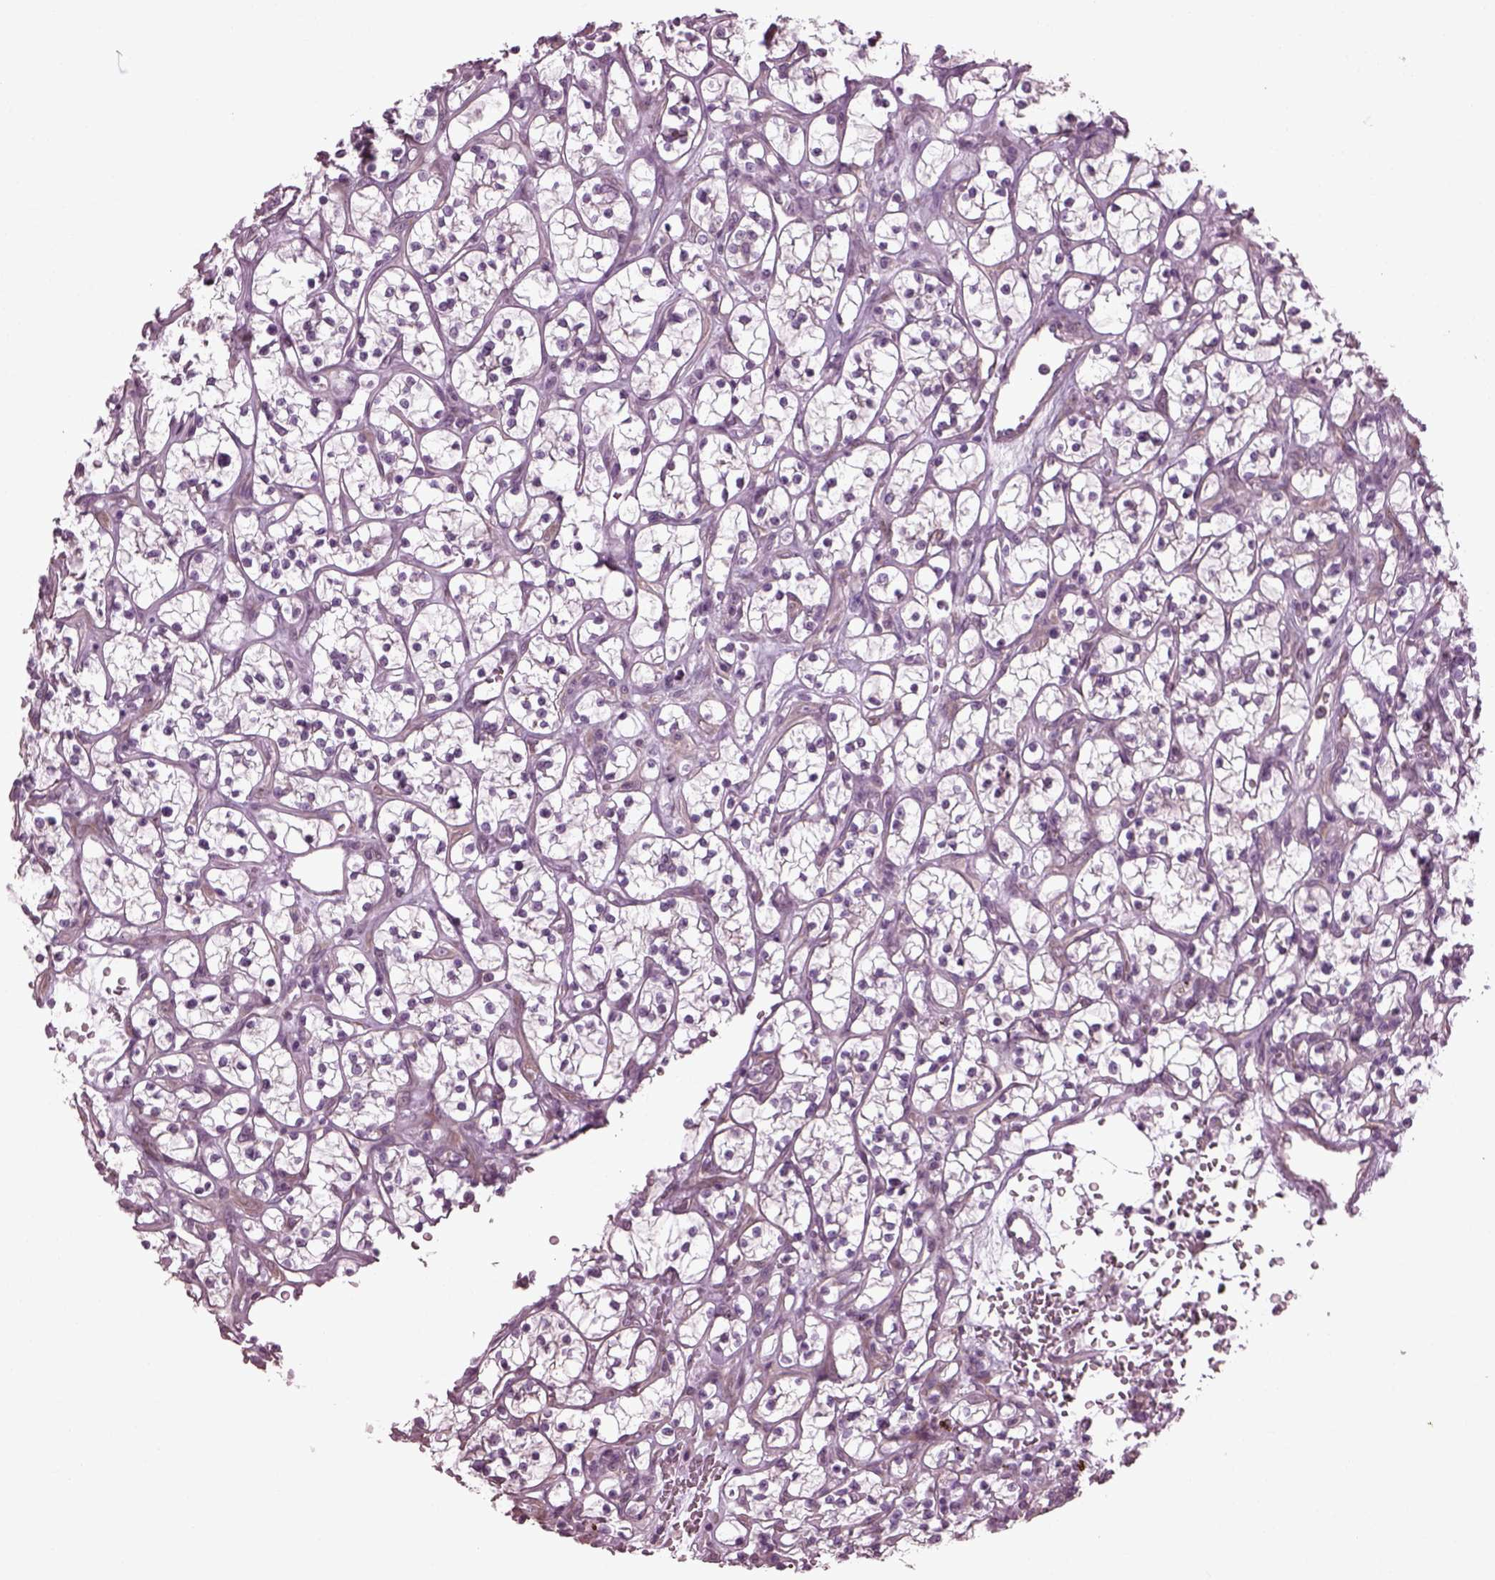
{"staining": {"intensity": "negative", "quantity": "none", "location": "none"}, "tissue": "renal cancer", "cell_type": "Tumor cells", "image_type": "cancer", "snomed": [{"axis": "morphology", "description": "Adenocarcinoma, NOS"}, {"axis": "topography", "description": "Kidney"}], "caption": "Image shows no significant protein staining in tumor cells of adenocarcinoma (renal).", "gene": "CABP5", "patient": {"sex": "female", "age": 64}}